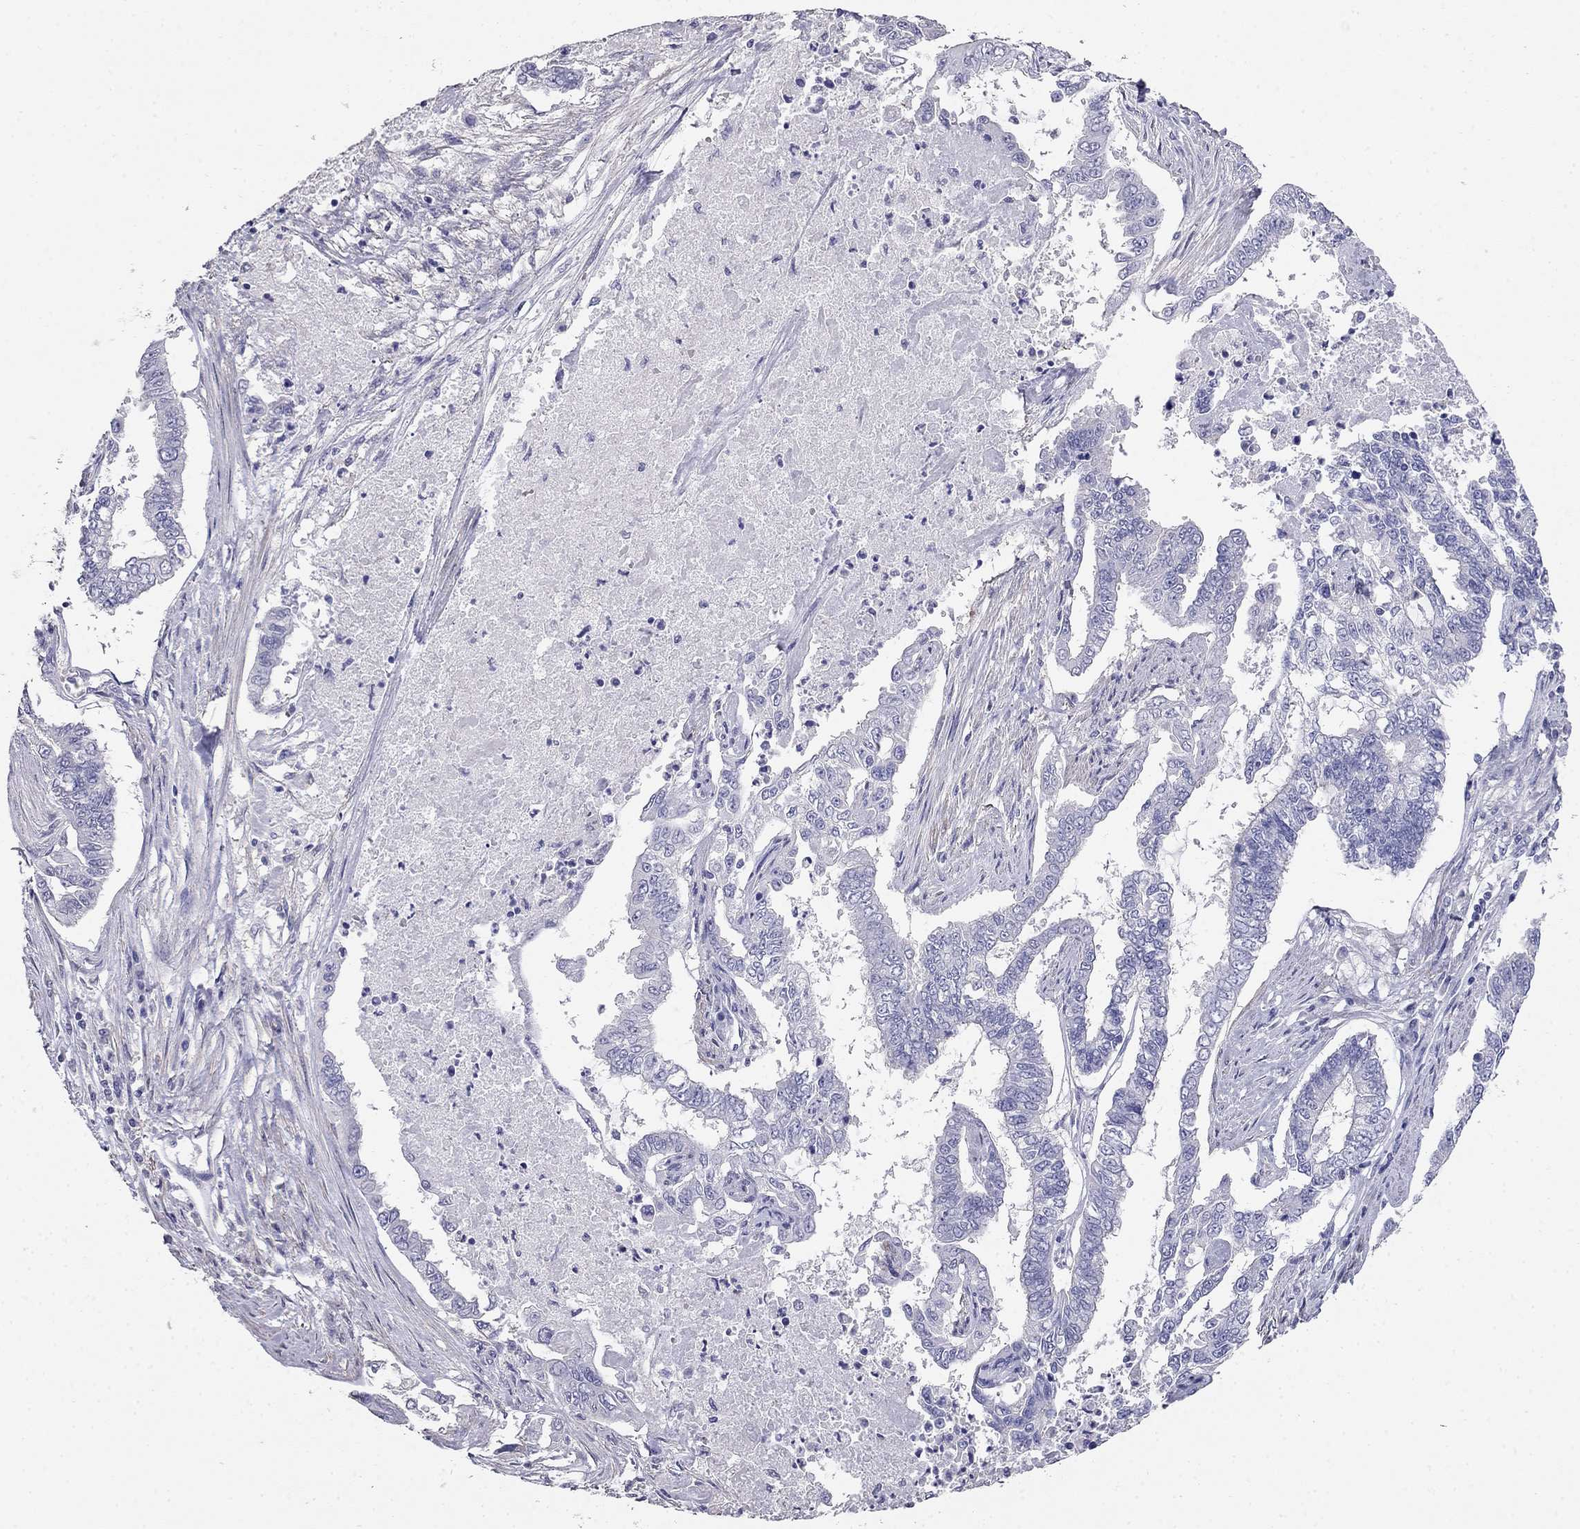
{"staining": {"intensity": "negative", "quantity": "none", "location": "none"}, "tissue": "endometrial cancer", "cell_type": "Tumor cells", "image_type": "cancer", "snomed": [{"axis": "morphology", "description": "Adenocarcinoma, NOS"}, {"axis": "topography", "description": "Uterus"}], "caption": "Adenocarcinoma (endometrial) stained for a protein using IHC reveals no positivity tumor cells.", "gene": "LY6H", "patient": {"sex": "female", "age": 59}}